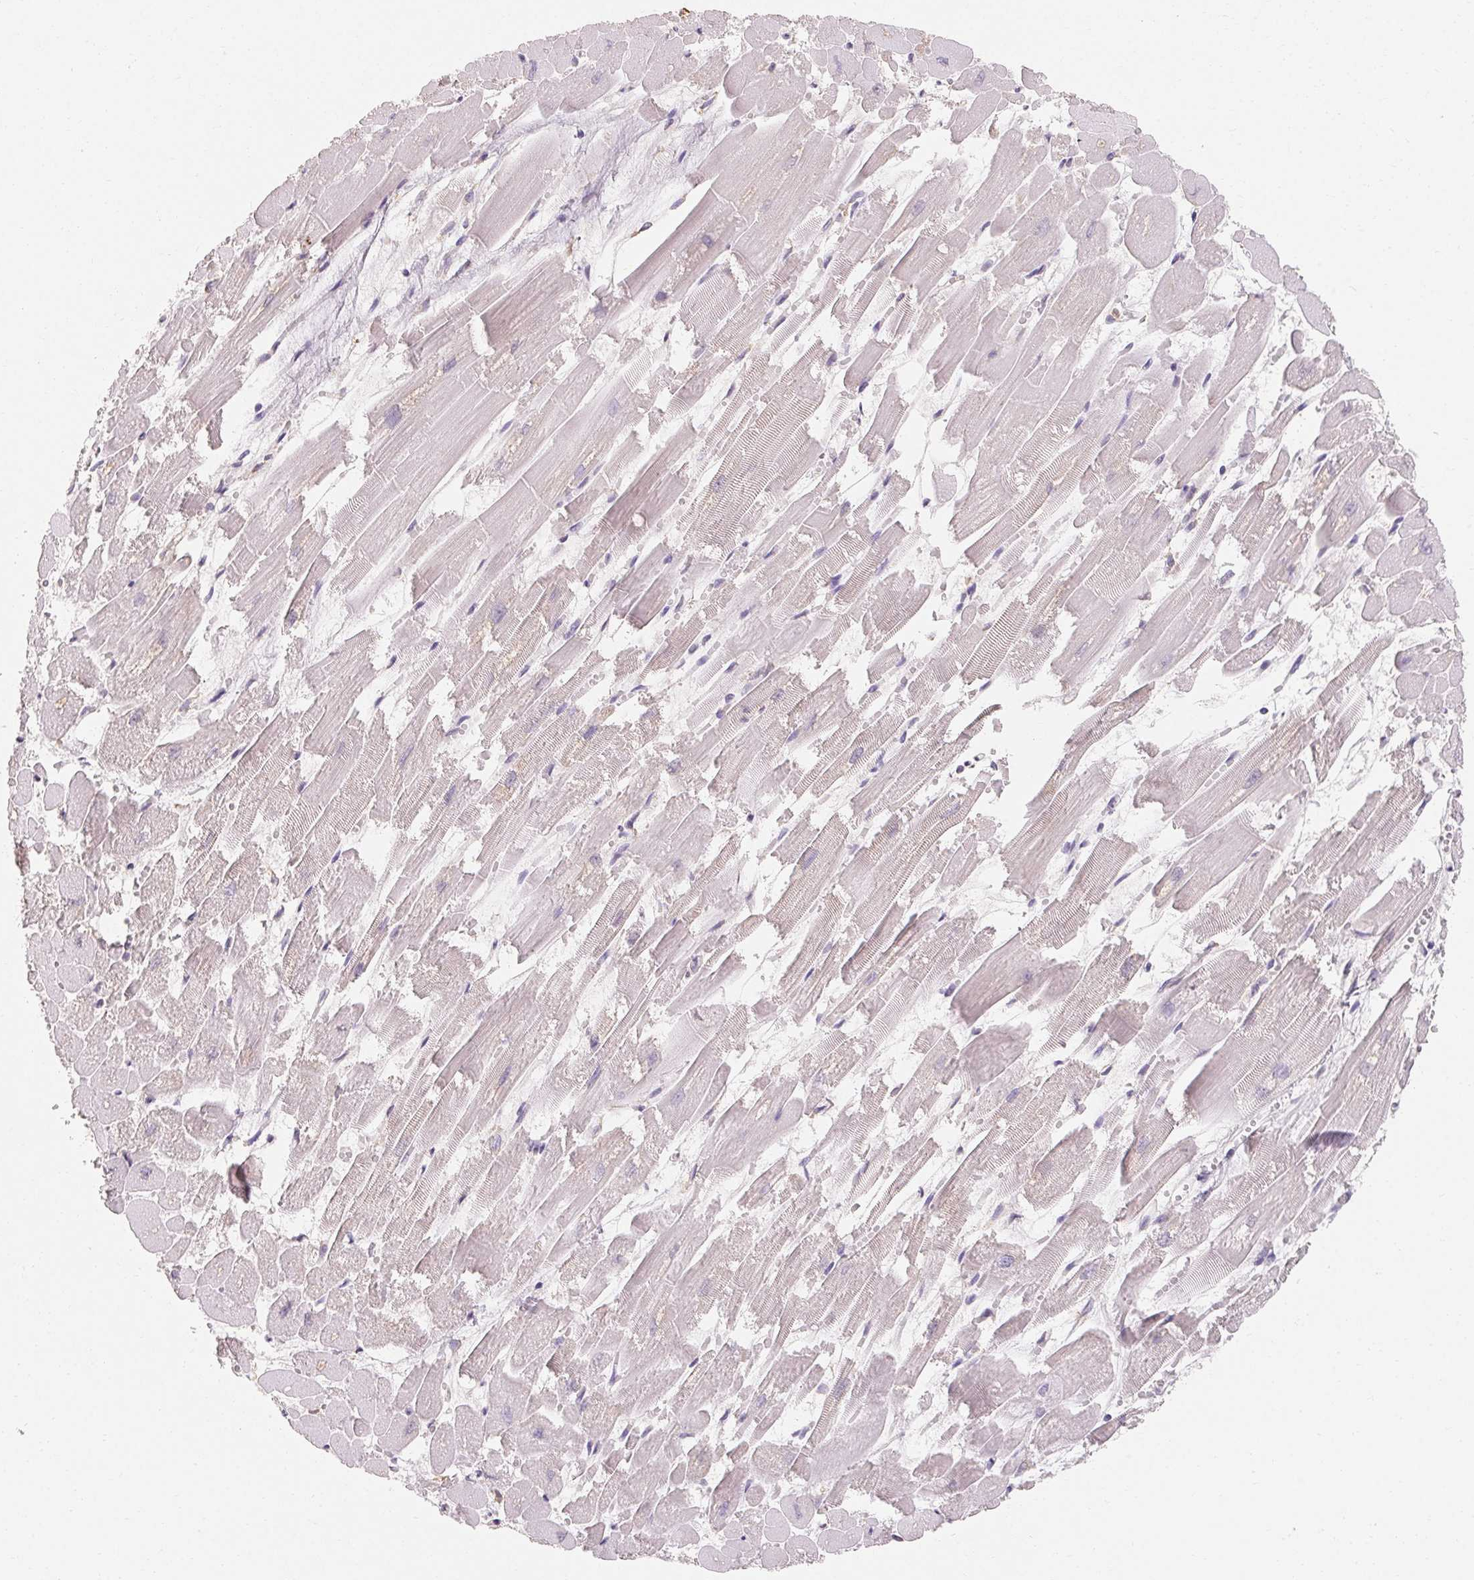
{"staining": {"intensity": "negative", "quantity": "none", "location": "none"}, "tissue": "heart muscle", "cell_type": "Cardiomyocytes", "image_type": "normal", "snomed": [{"axis": "morphology", "description": "Normal tissue, NOS"}, {"axis": "topography", "description": "Heart"}], "caption": "High power microscopy image of an immunohistochemistry (IHC) histopathology image of unremarkable heart muscle, revealing no significant staining in cardiomyocytes.", "gene": "MAP7D2", "patient": {"sex": "female", "age": 52}}